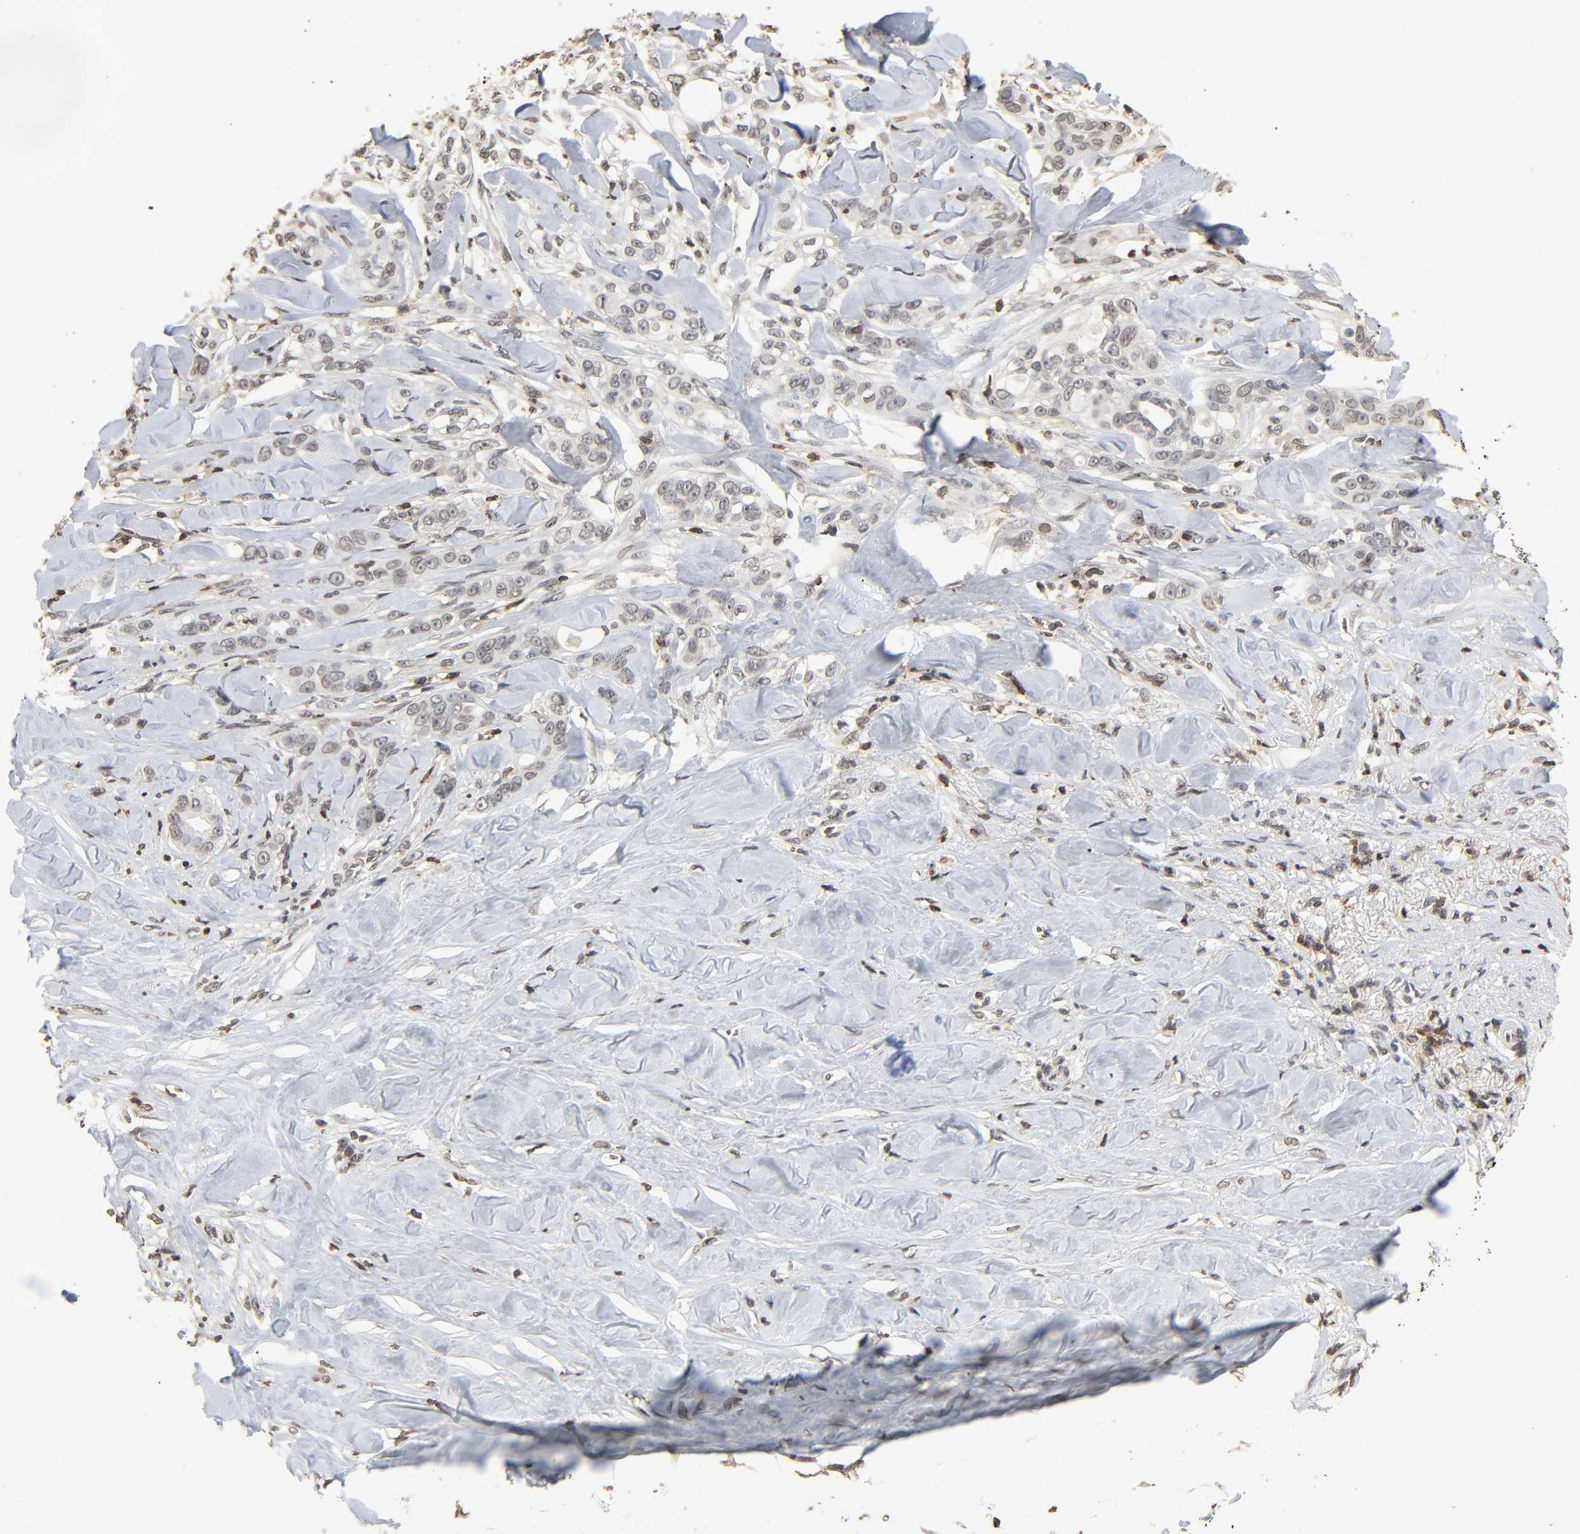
{"staining": {"intensity": "negative", "quantity": "none", "location": "none"}, "tissue": "liver cancer", "cell_type": "Tumor cells", "image_type": "cancer", "snomed": [{"axis": "morphology", "description": "Cholangiocarcinoma"}, {"axis": "topography", "description": "Liver"}], "caption": "Tumor cells are negative for protein expression in human liver cholangiocarcinoma. Brightfield microscopy of IHC stained with DAB (brown) and hematoxylin (blue), captured at high magnification.", "gene": "STK4", "patient": {"sex": "female", "age": 67}}